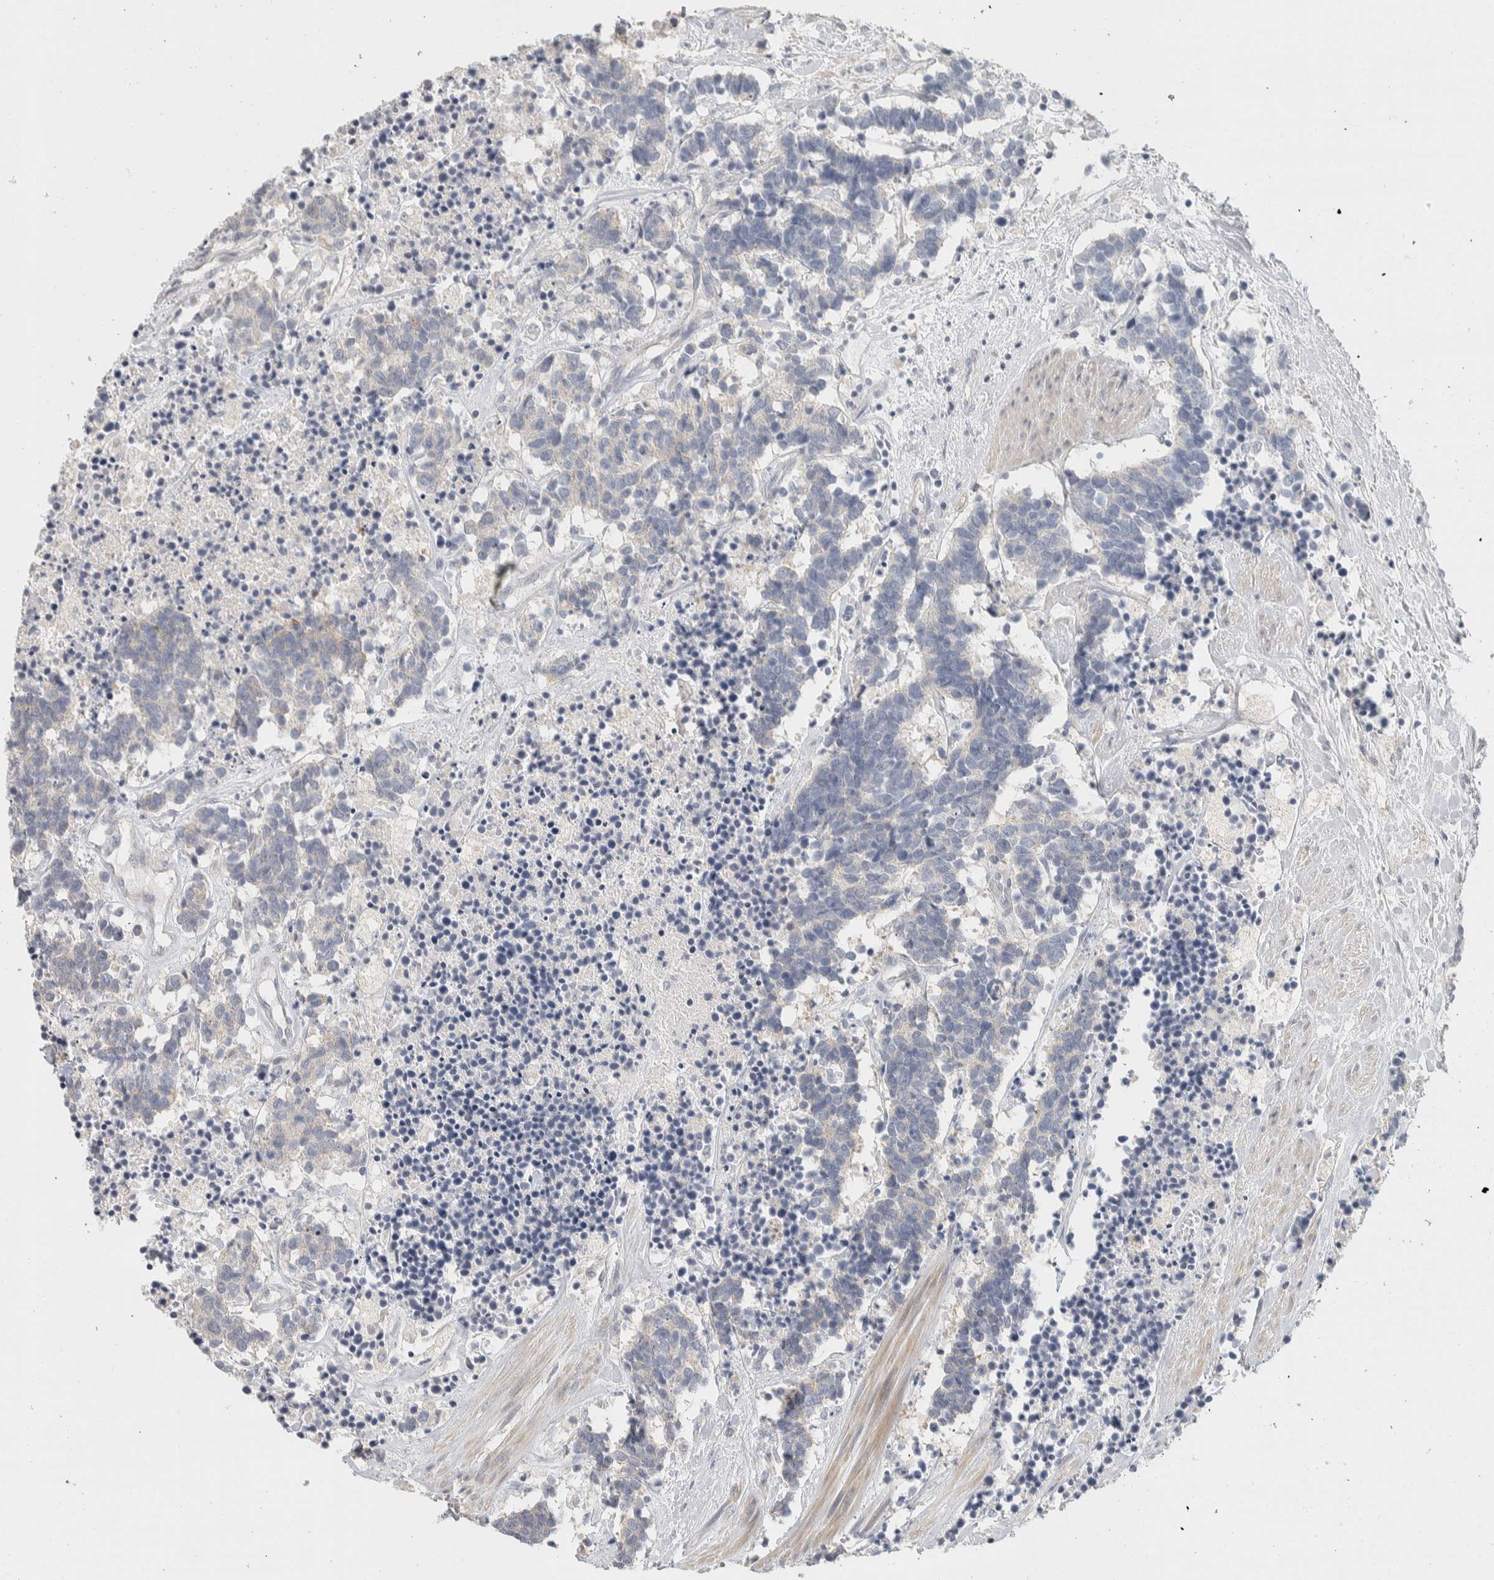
{"staining": {"intensity": "negative", "quantity": "none", "location": "none"}, "tissue": "carcinoid", "cell_type": "Tumor cells", "image_type": "cancer", "snomed": [{"axis": "morphology", "description": "Carcinoma, NOS"}, {"axis": "morphology", "description": "Carcinoid, malignant, NOS"}, {"axis": "topography", "description": "Urinary bladder"}], "caption": "Protein analysis of carcinoma exhibits no significant positivity in tumor cells.", "gene": "DCXR", "patient": {"sex": "male", "age": 57}}